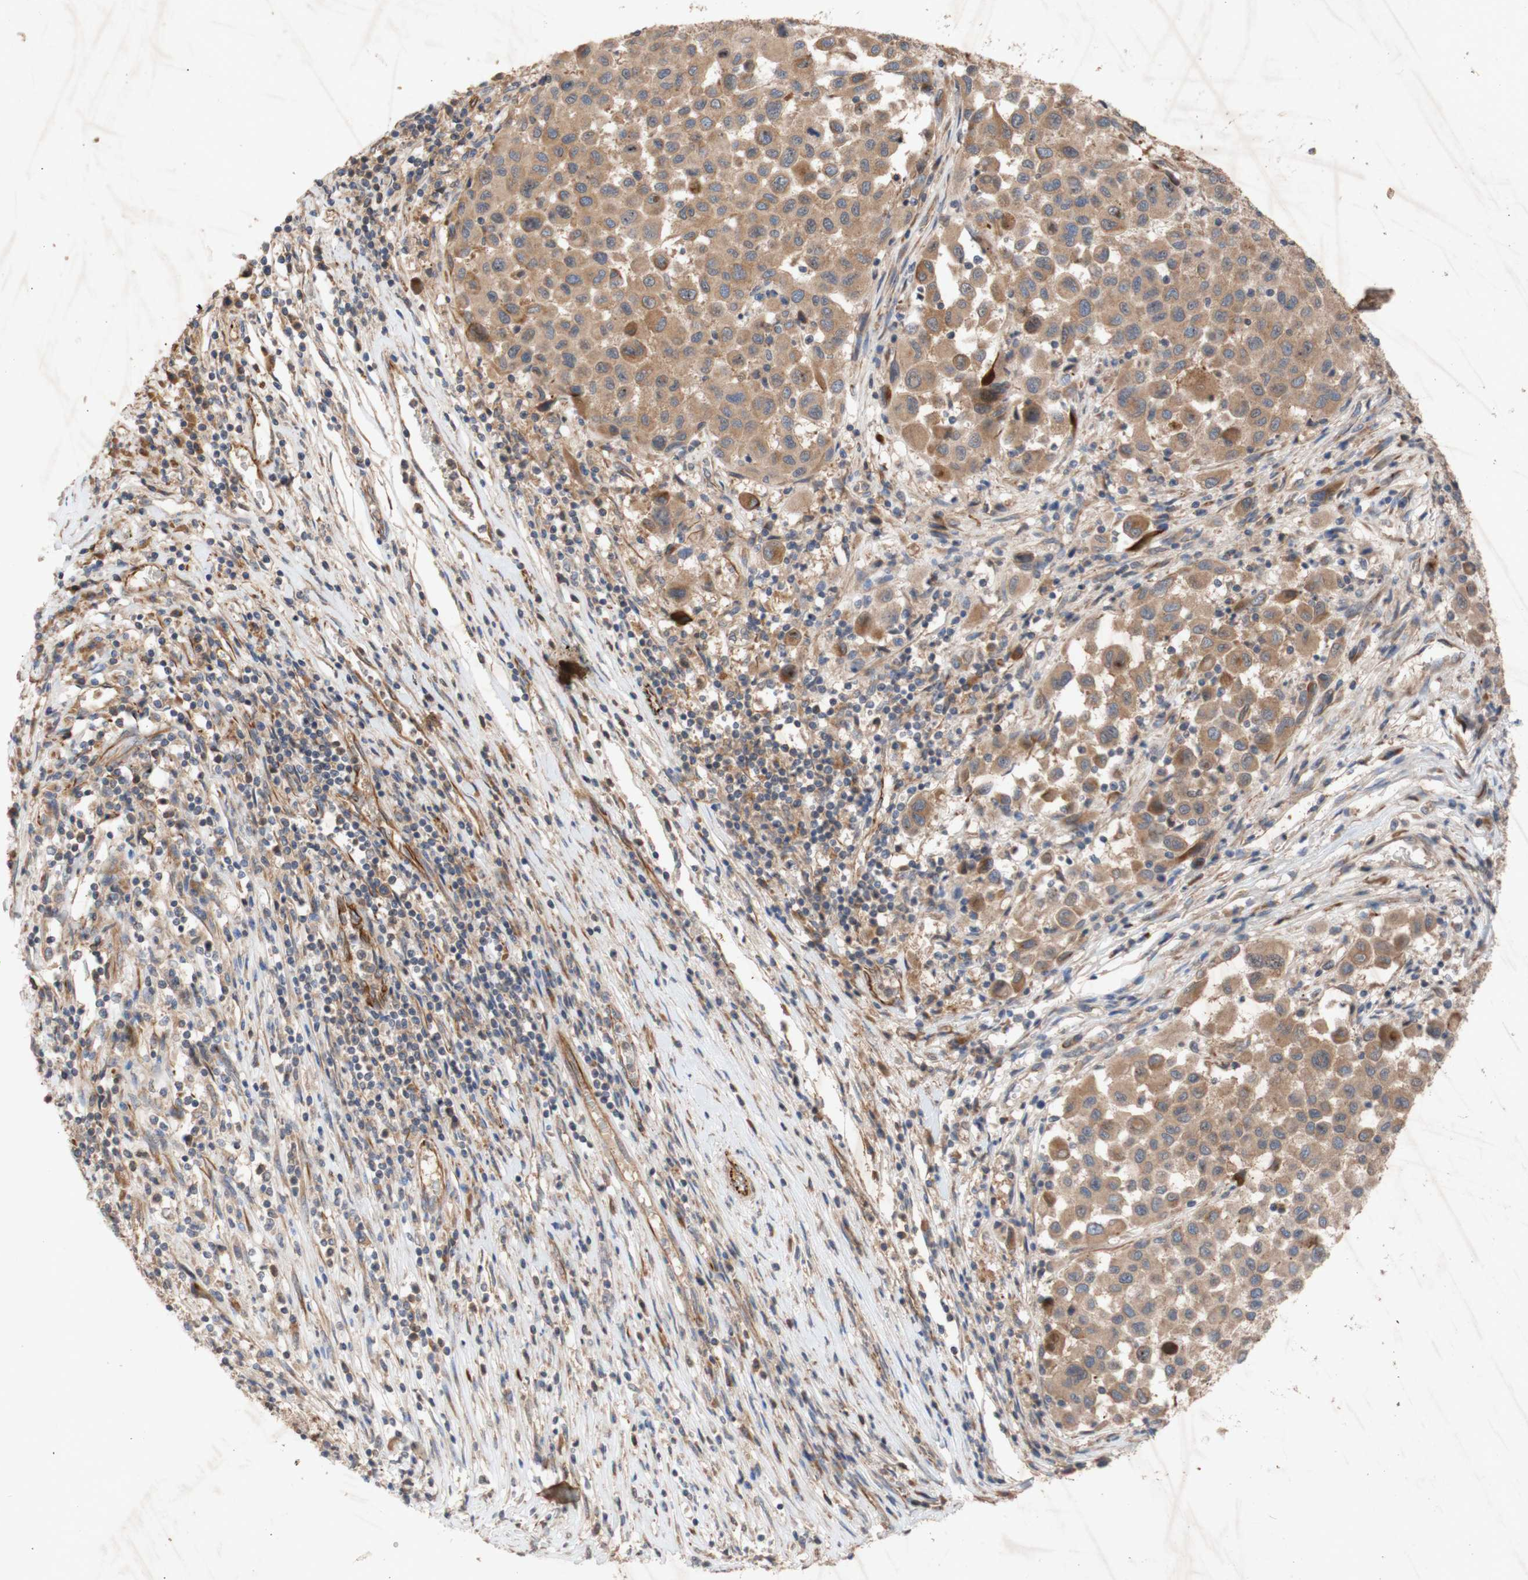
{"staining": {"intensity": "moderate", "quantity": ">75%", "location": "cytoplasmic/membranous"}, "tissue": "melanoma", "cell_type": "Tumor cells", "image_type": "cancer", "snomed": [{"axis": "morphology", "description": "Malignant melanoma, Metastatic site"}, {"axis": "topography", "description": "Lymph node"}], "caption": "Immunohistochemical staining of human malignant melanoma (metastatic site) exhibits medium levels of moderate cytoplasmic/membranous protein staining in about >75% of tumor cells. (Brightfield microscopy of DAB IHC at high magnification).", "gene": "EIF2S3", "patient": {"sex": "male", "age": 61}}